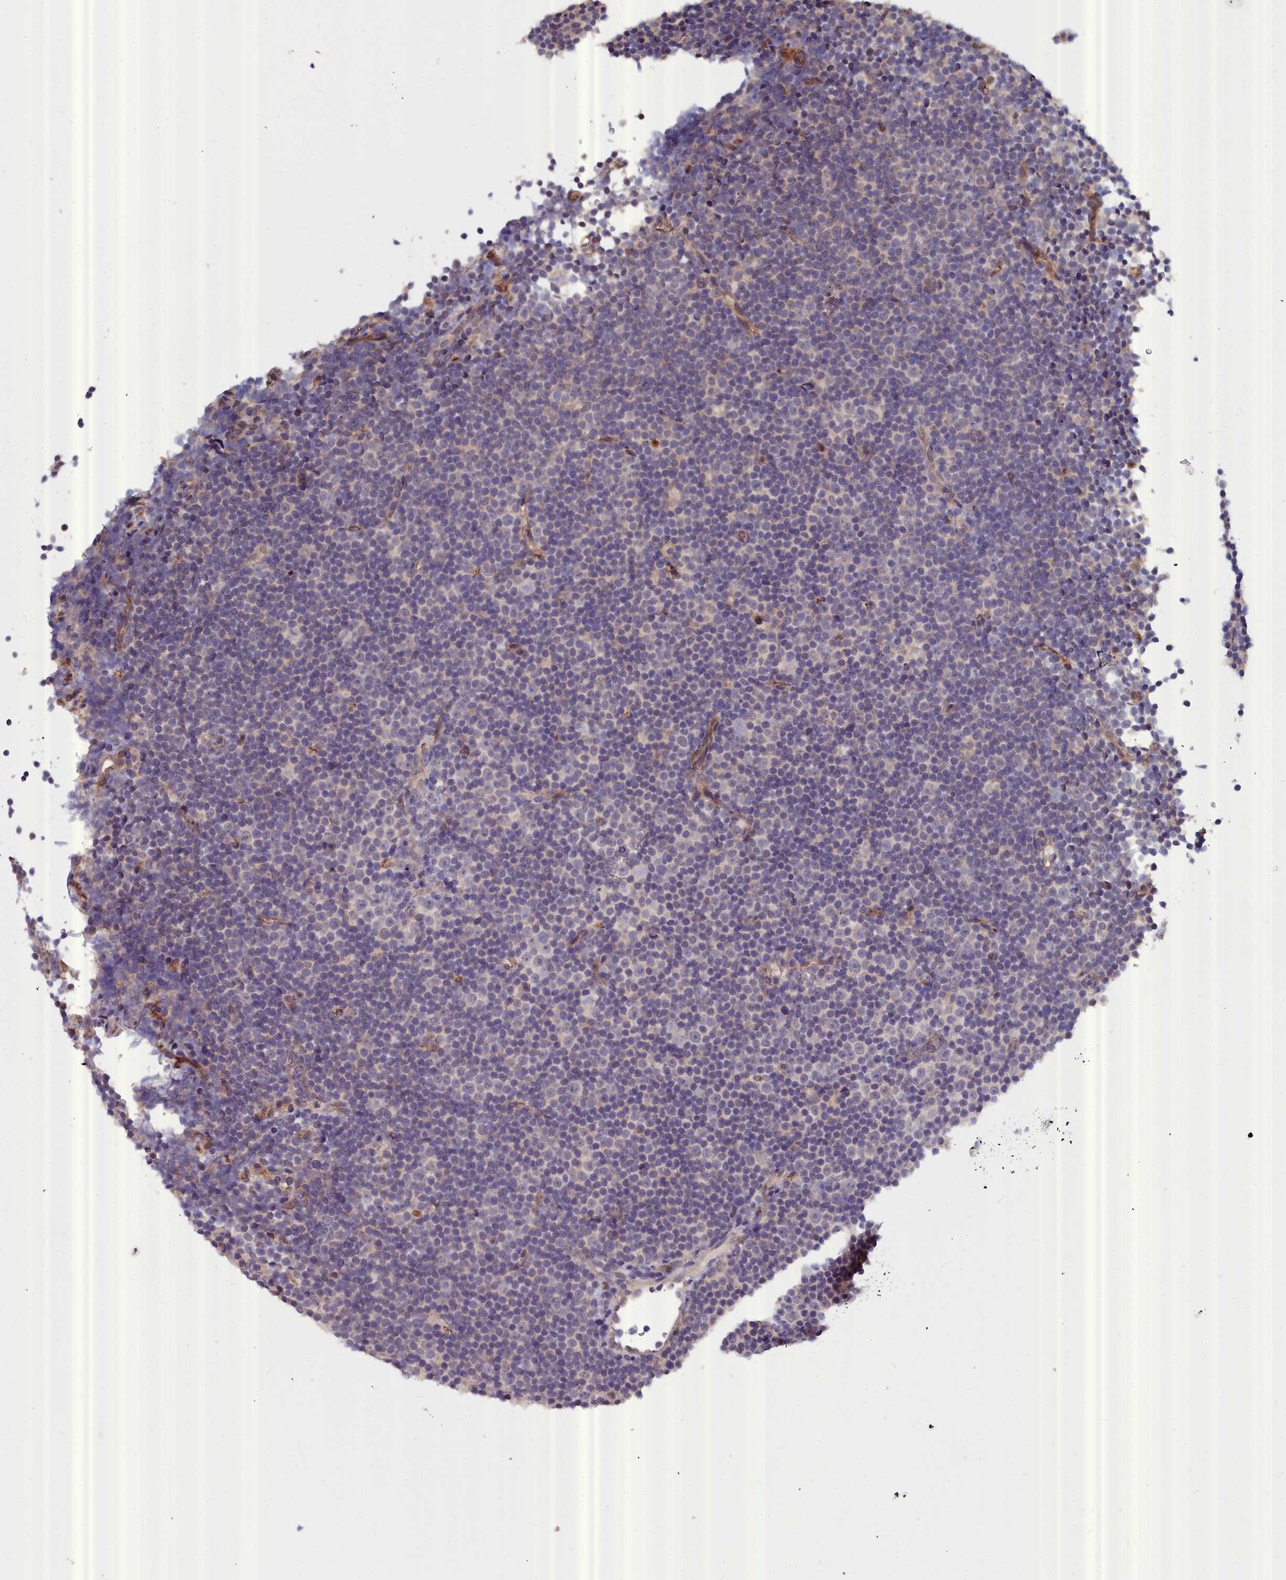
{"staining": {"intensity": "negative", "quantity": "none", "location": "none"}, "tissue": "lymphoma", "cell_type": "Tumor cells", "image_type": "cancer", "snomed": [{"axis": "morphology", "description": "Malignant lymphoma, non-Hodgkin's type, Low grade"}, {"axis": "topography", "description": "Lymph node"}], "caption": "Tumor cells show no significant protein staining in lymphoma. Nuclei are stained in blue.", "gene": "RDX", "patient": {"sex": "female", "age": 67}}